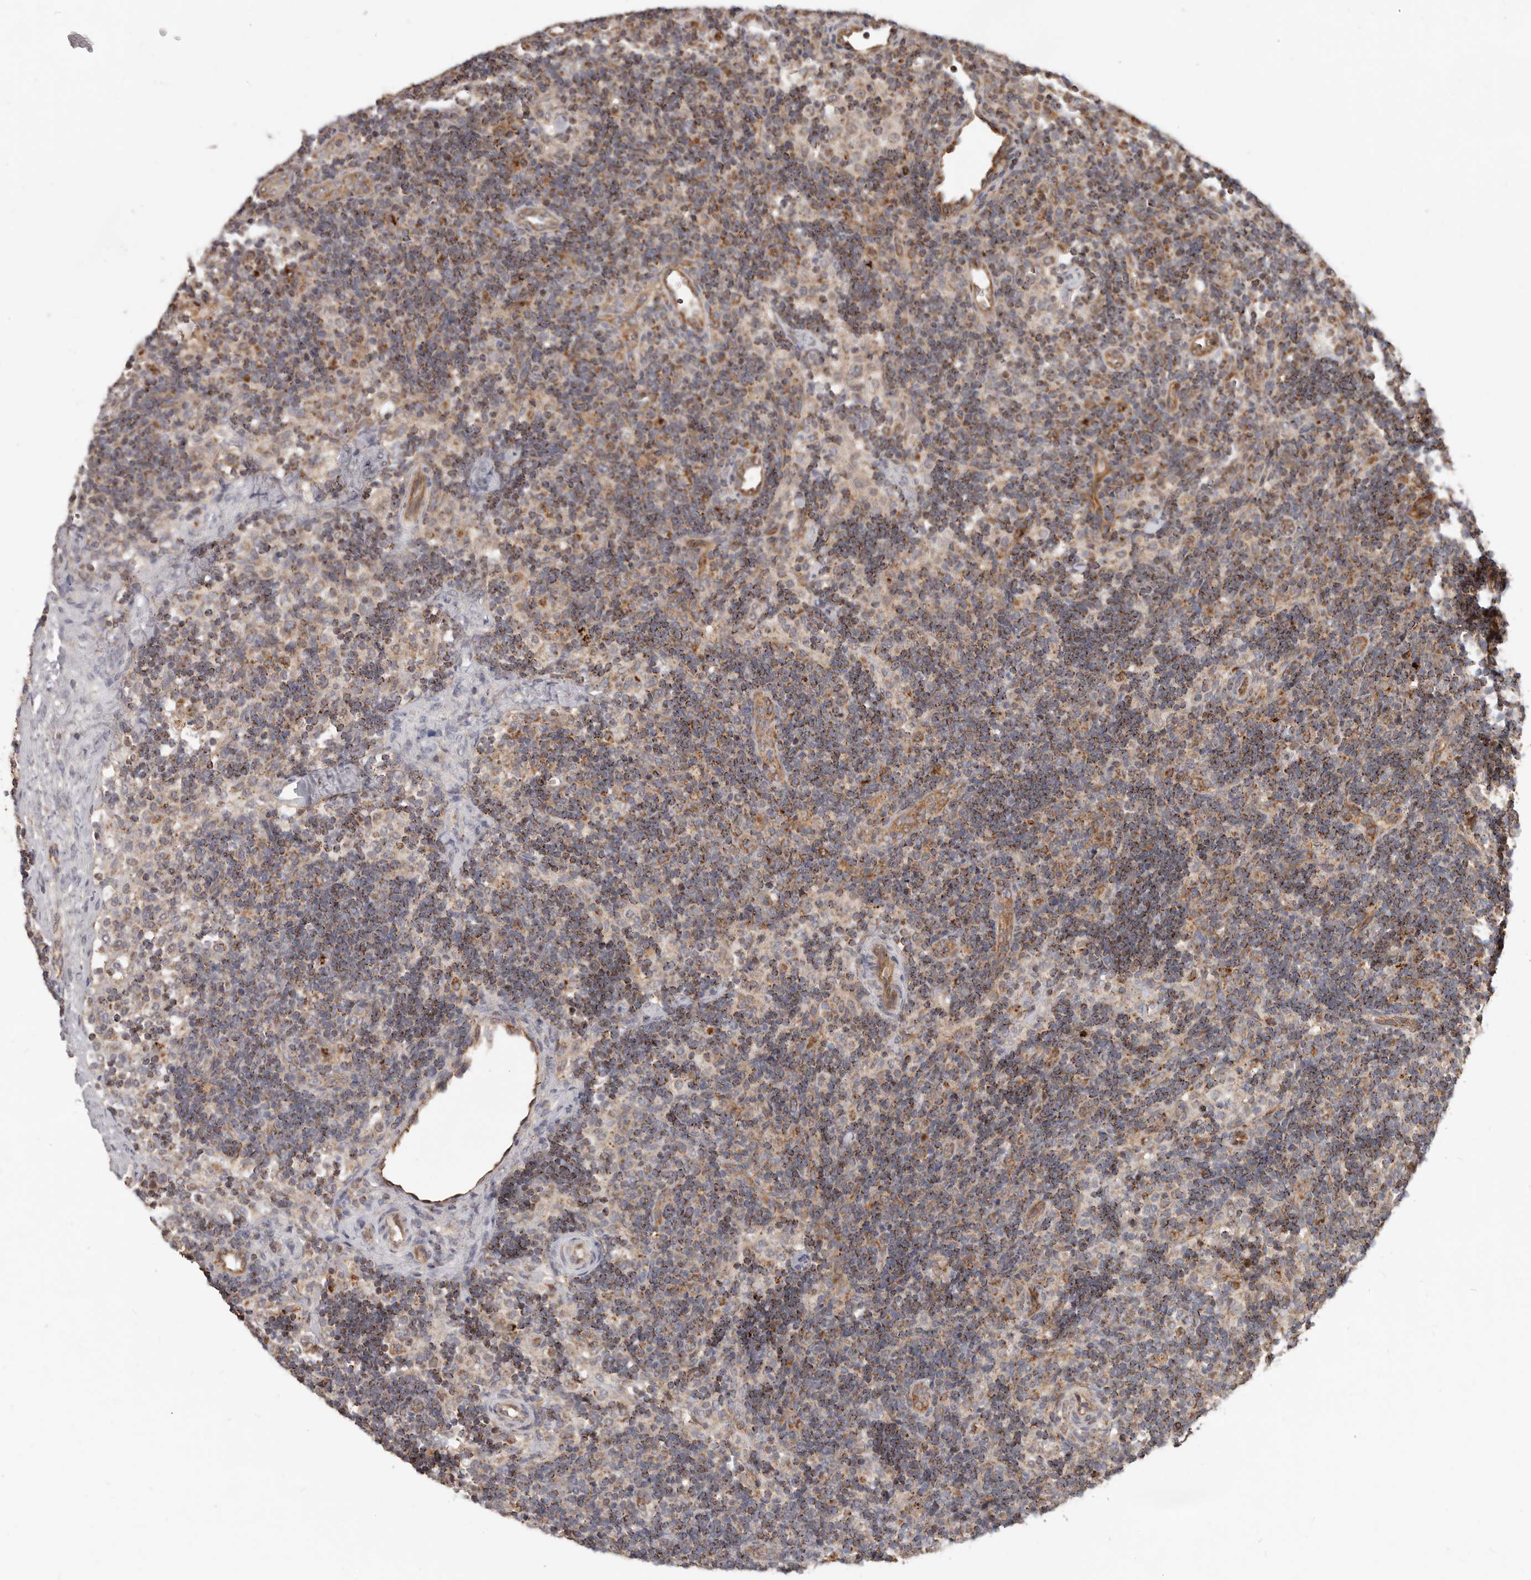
{"staining": {"intensity": "moderate", "quantity": "<25%", "location": "cytoplasmic/membranous"}, "tissue": "lymph node", "cell_type": "Germinal center cells", "image_type": "normal", "snomed": [{"axis": "morphology", "description": "Normal tissue, NOS"}, {"axis": "topography", "description": "Lymph node"}], "caption": "Moderate cytoplasmic/membranous expression for a protein is seen in about <25% of germinal center cells of benign lymph node using immunohistochemistry (IHC).", "gene": "USP49", "patient": {"sex": "female", "age": 22}}